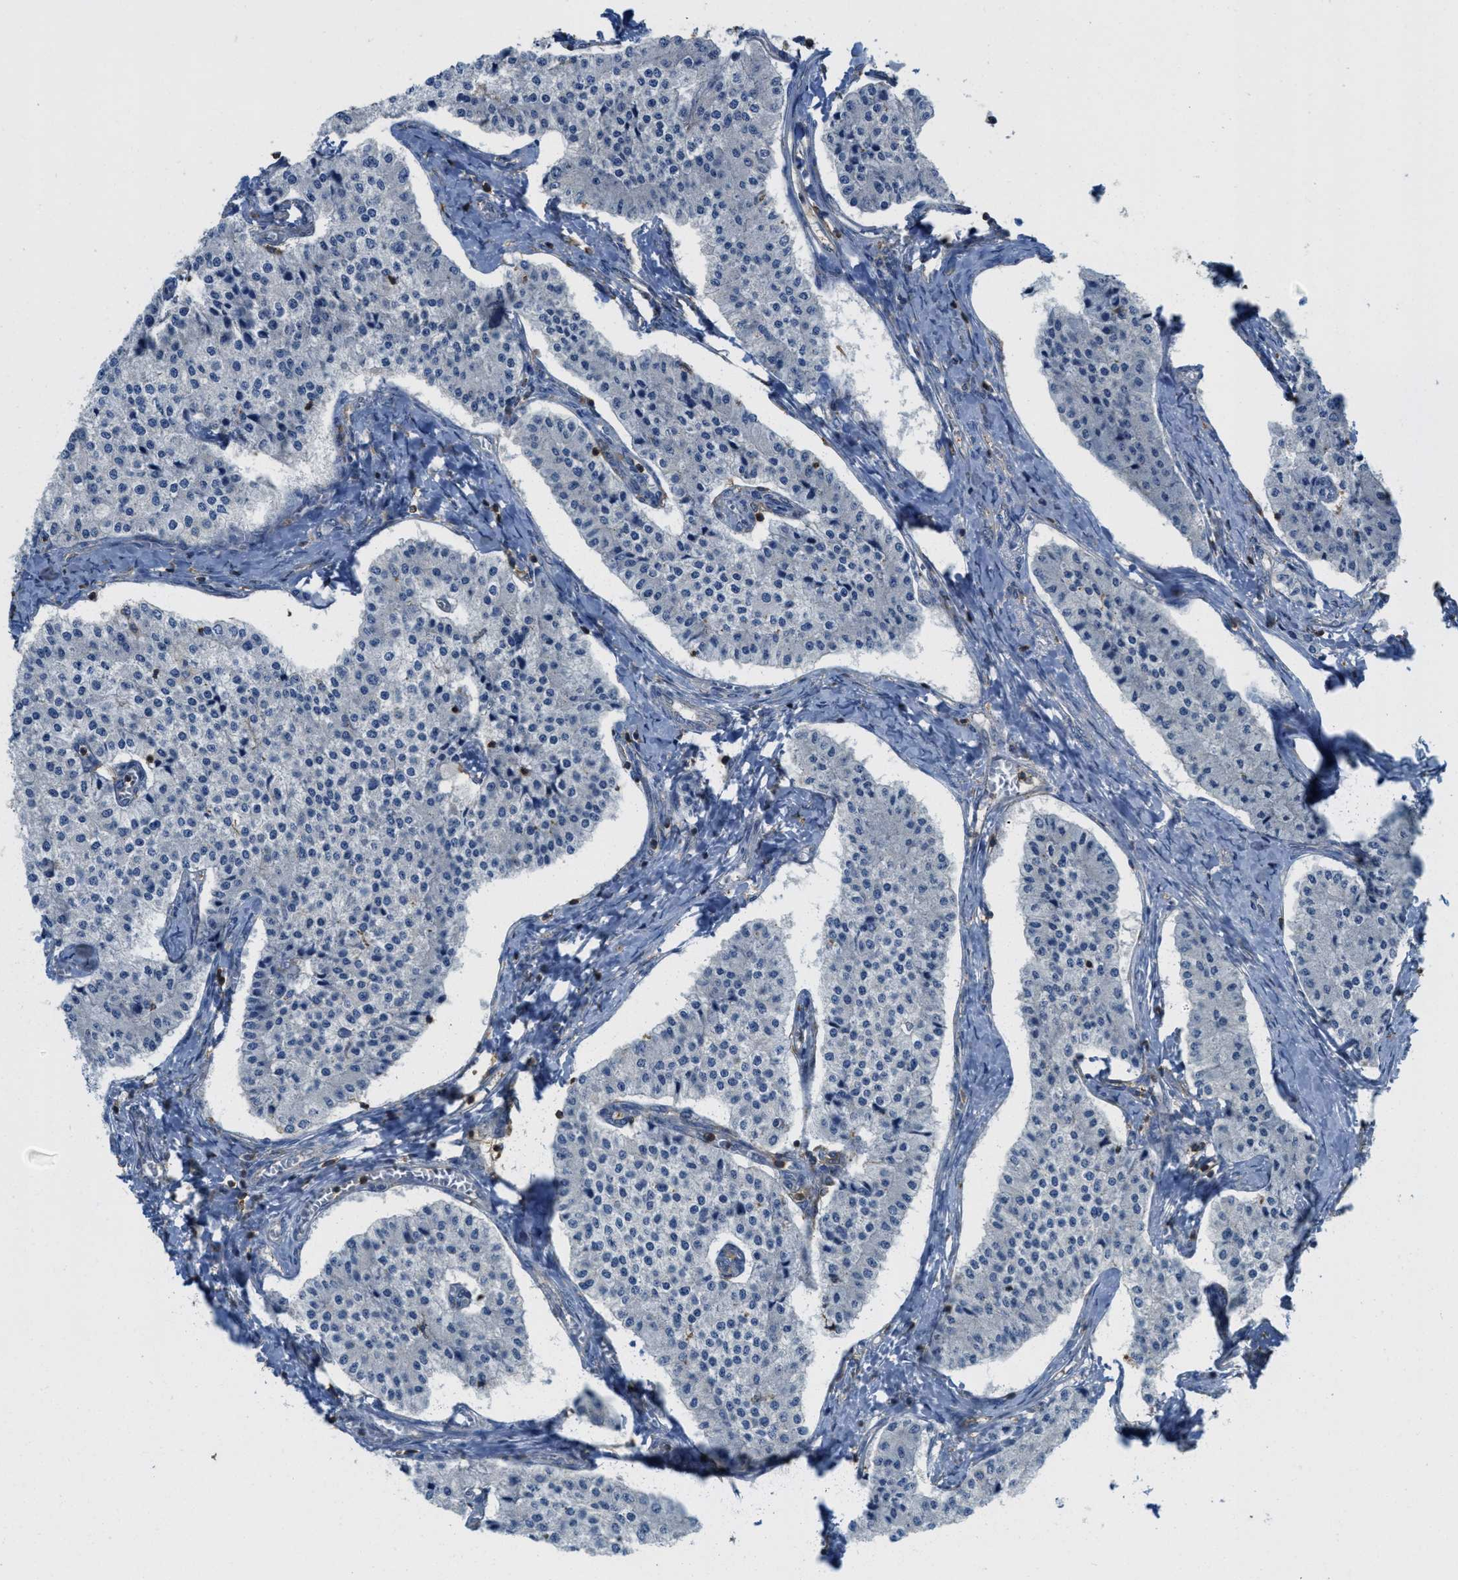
{"staining": {"intensity": "negative", "quantity": "none", "location": "none"}, "tissue": "carcinoid", "cell_type": "Tumor cells", "image_type": "cancer", "snomed": [{"axis": "morphology", "description": "Carcinoid, malignant, NOS"}, {"axis": "topography", "description": "Colon"}], "caption": "DAB (3,3'-diaminobenzidine) immunohistochemical staining of carcinoid demonstrates no significant positivity in tumor cells.", "gene": "GRIK2", "patient": {"sex": "female", "age": 52}}